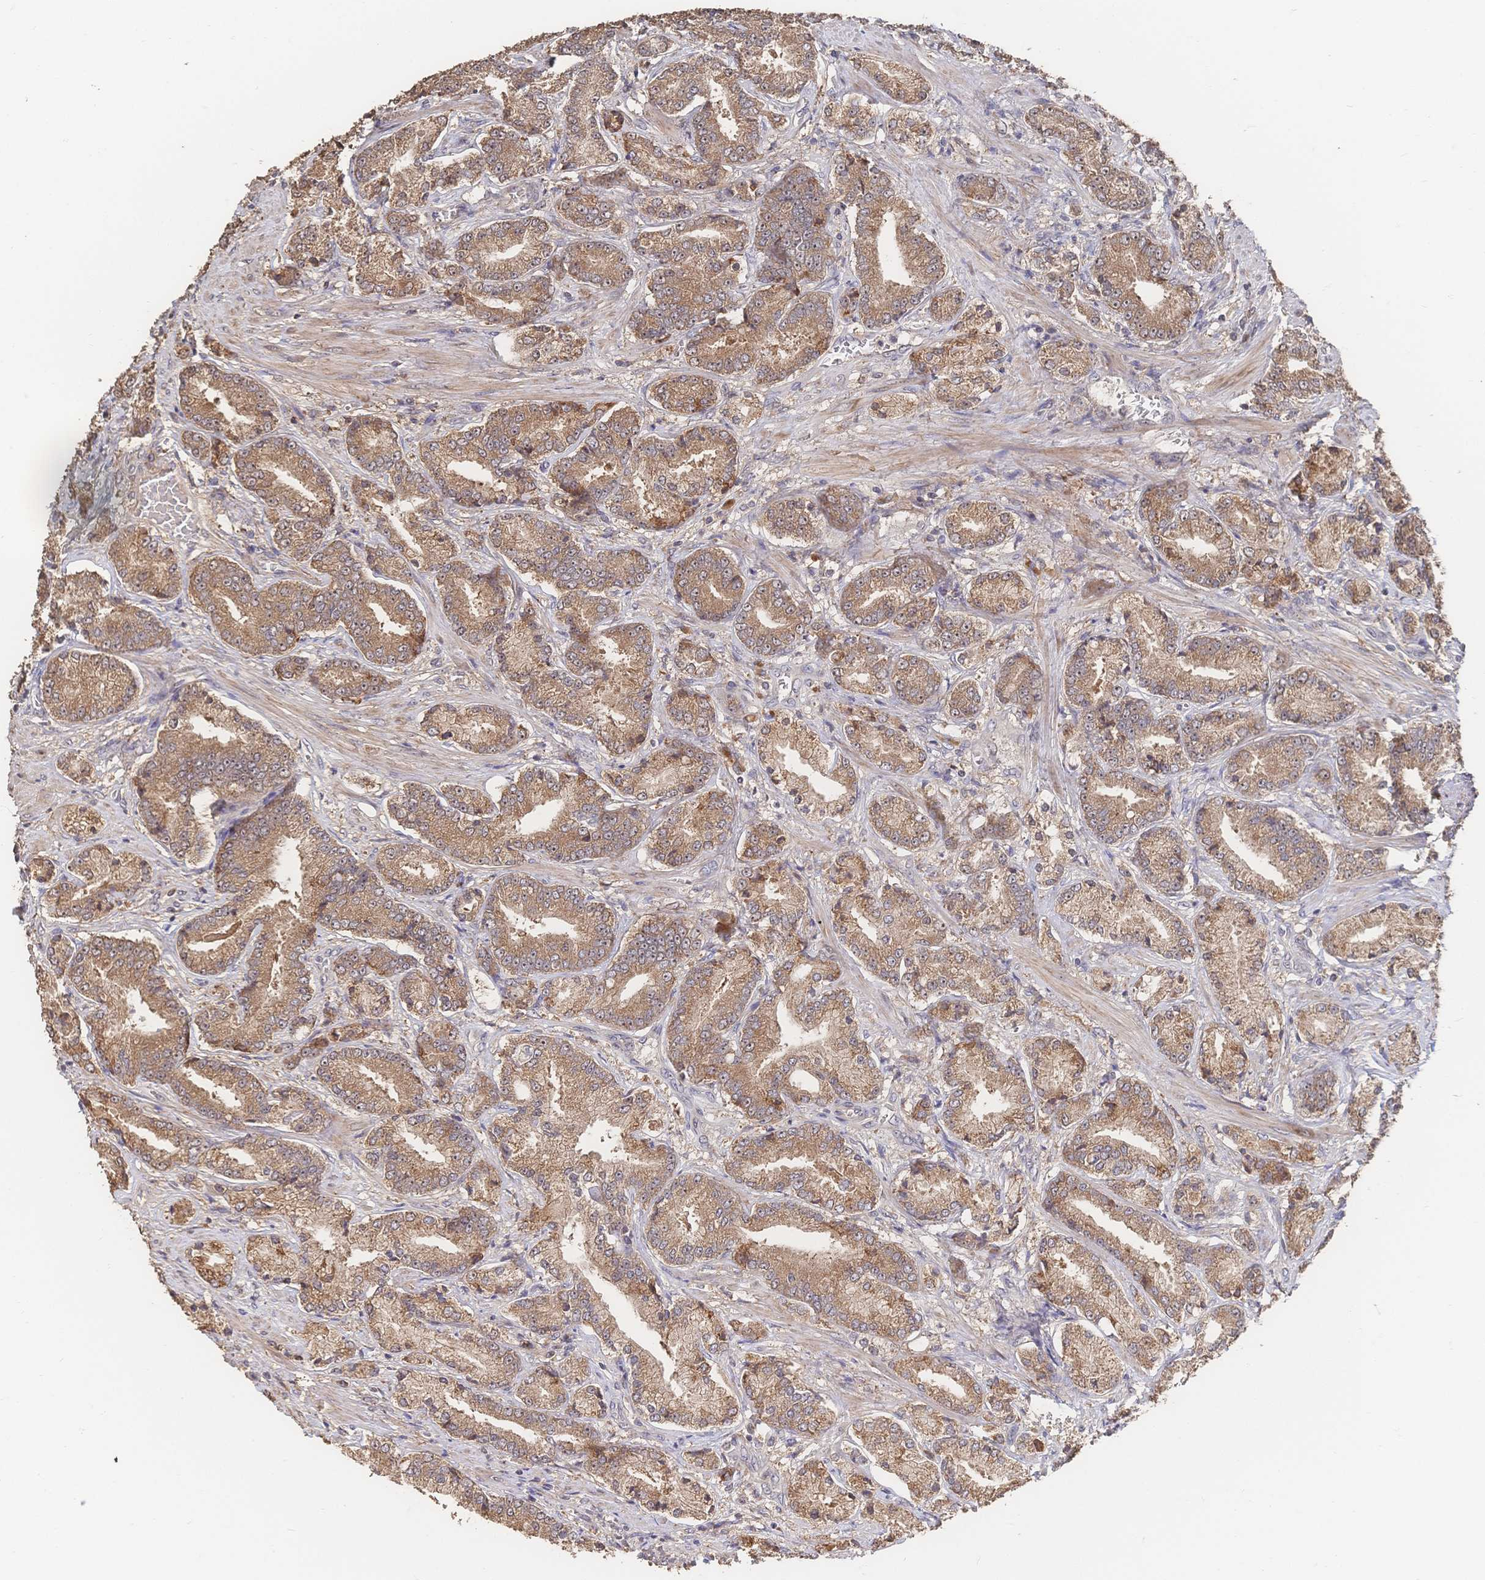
{"staining": {"intensity": "moderate", "quantity": ">75%", "location": "cytoplasmic/membranous,nuclear"}, "tissue": "prostate cancer", "cell_type": "Tumor cells", "image_type": "cancer", "snomed": [{"axis": "morphology", "description": "Adenocarcinoma, High grade"}, {"axis": "topography", "description": "Prostate and seminal vesicle, NOS"}], "caption": "Immunohistochemical staining of human prostate cancer (high-grade adenocarcinoma) displays moderate cytoplasmic/membranous and nuclear protein expression in approximately >75% of tumor cells.", "gene": "DNAJA4", "patient": {"sex": "male", "age": 61}}